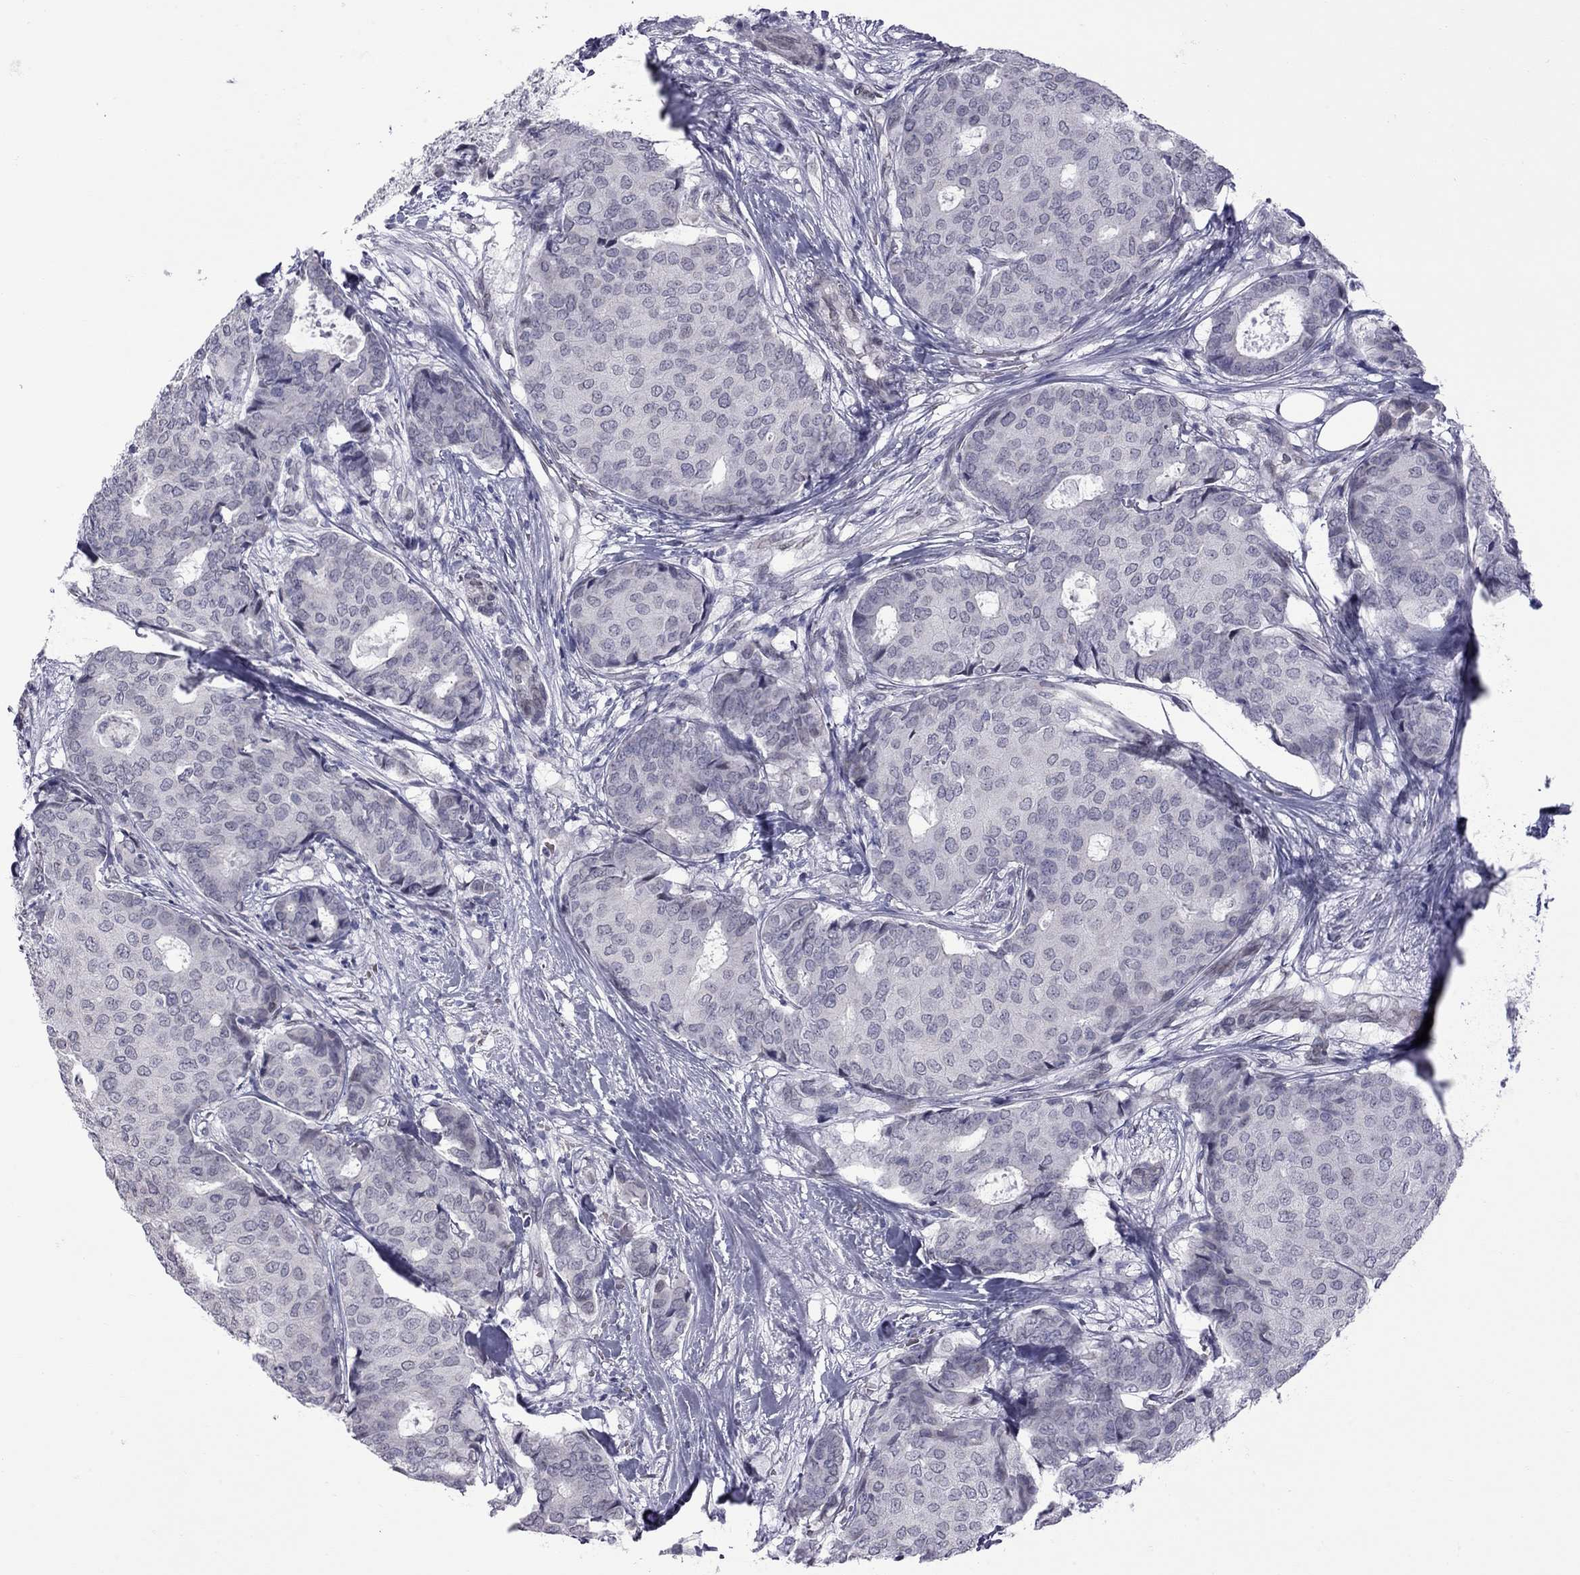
{"staining": {"intensity": "negative", "quantity": "none", "location": "none"}, "tissue": "breast cancer", "cell_type": "Tumor cells", "image_type": "cancer", "snomed": [{"axis": "morphology", "description": "Duct carcinoma"}, {"axis": "topography", "description": "Breast"}], "caption": "Invasive ductal carcinoma (breast) stained for a protein using IHC shows no expression tumor cells.", "gene": "CLTCL1", "patient": {"sex": "female", "age": 75}}